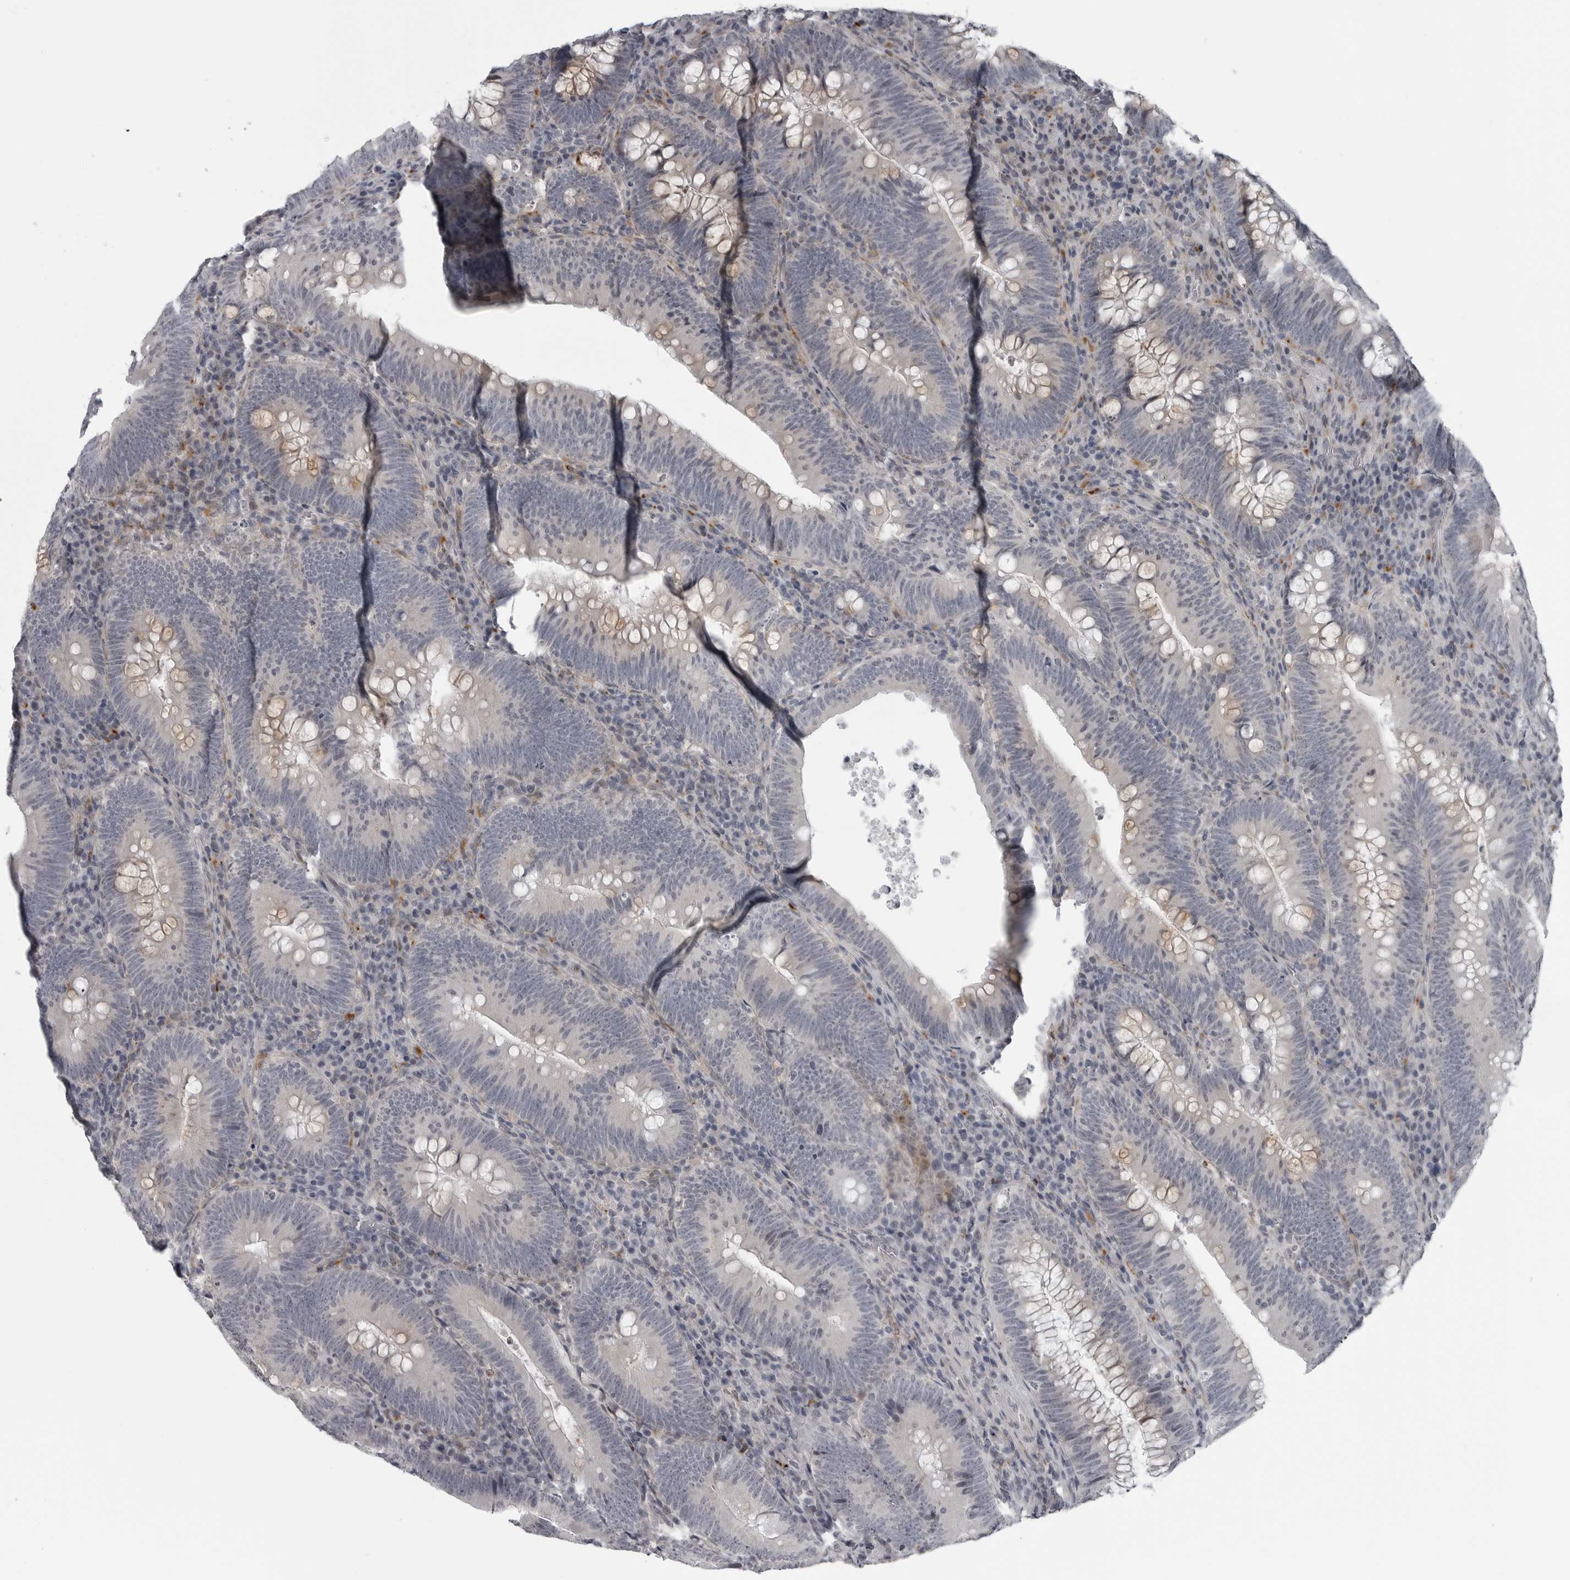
{"staining": {"intensity": "weak", "quantity": "<25%", "location": "cytoplasmic/membranous"}, "tissue": "colorectal cancer", "cell_type": "Tumor cells", "image_type": "cancer", "snomed": [{"axis": "morphology", "description": "Normal tissue, NOS"}, {"axis": "topography", "description": "Colon"}], "caption": "Immunohistochemistry of human colorectal cancer reveals no positivity in tumor cells. (DAB (3,3'-diaminobenzidine) immunohistochemistry (IHC), high magnification).", "gene": "LYSMD1", "patient": {"sex": "female", "age": 82}}